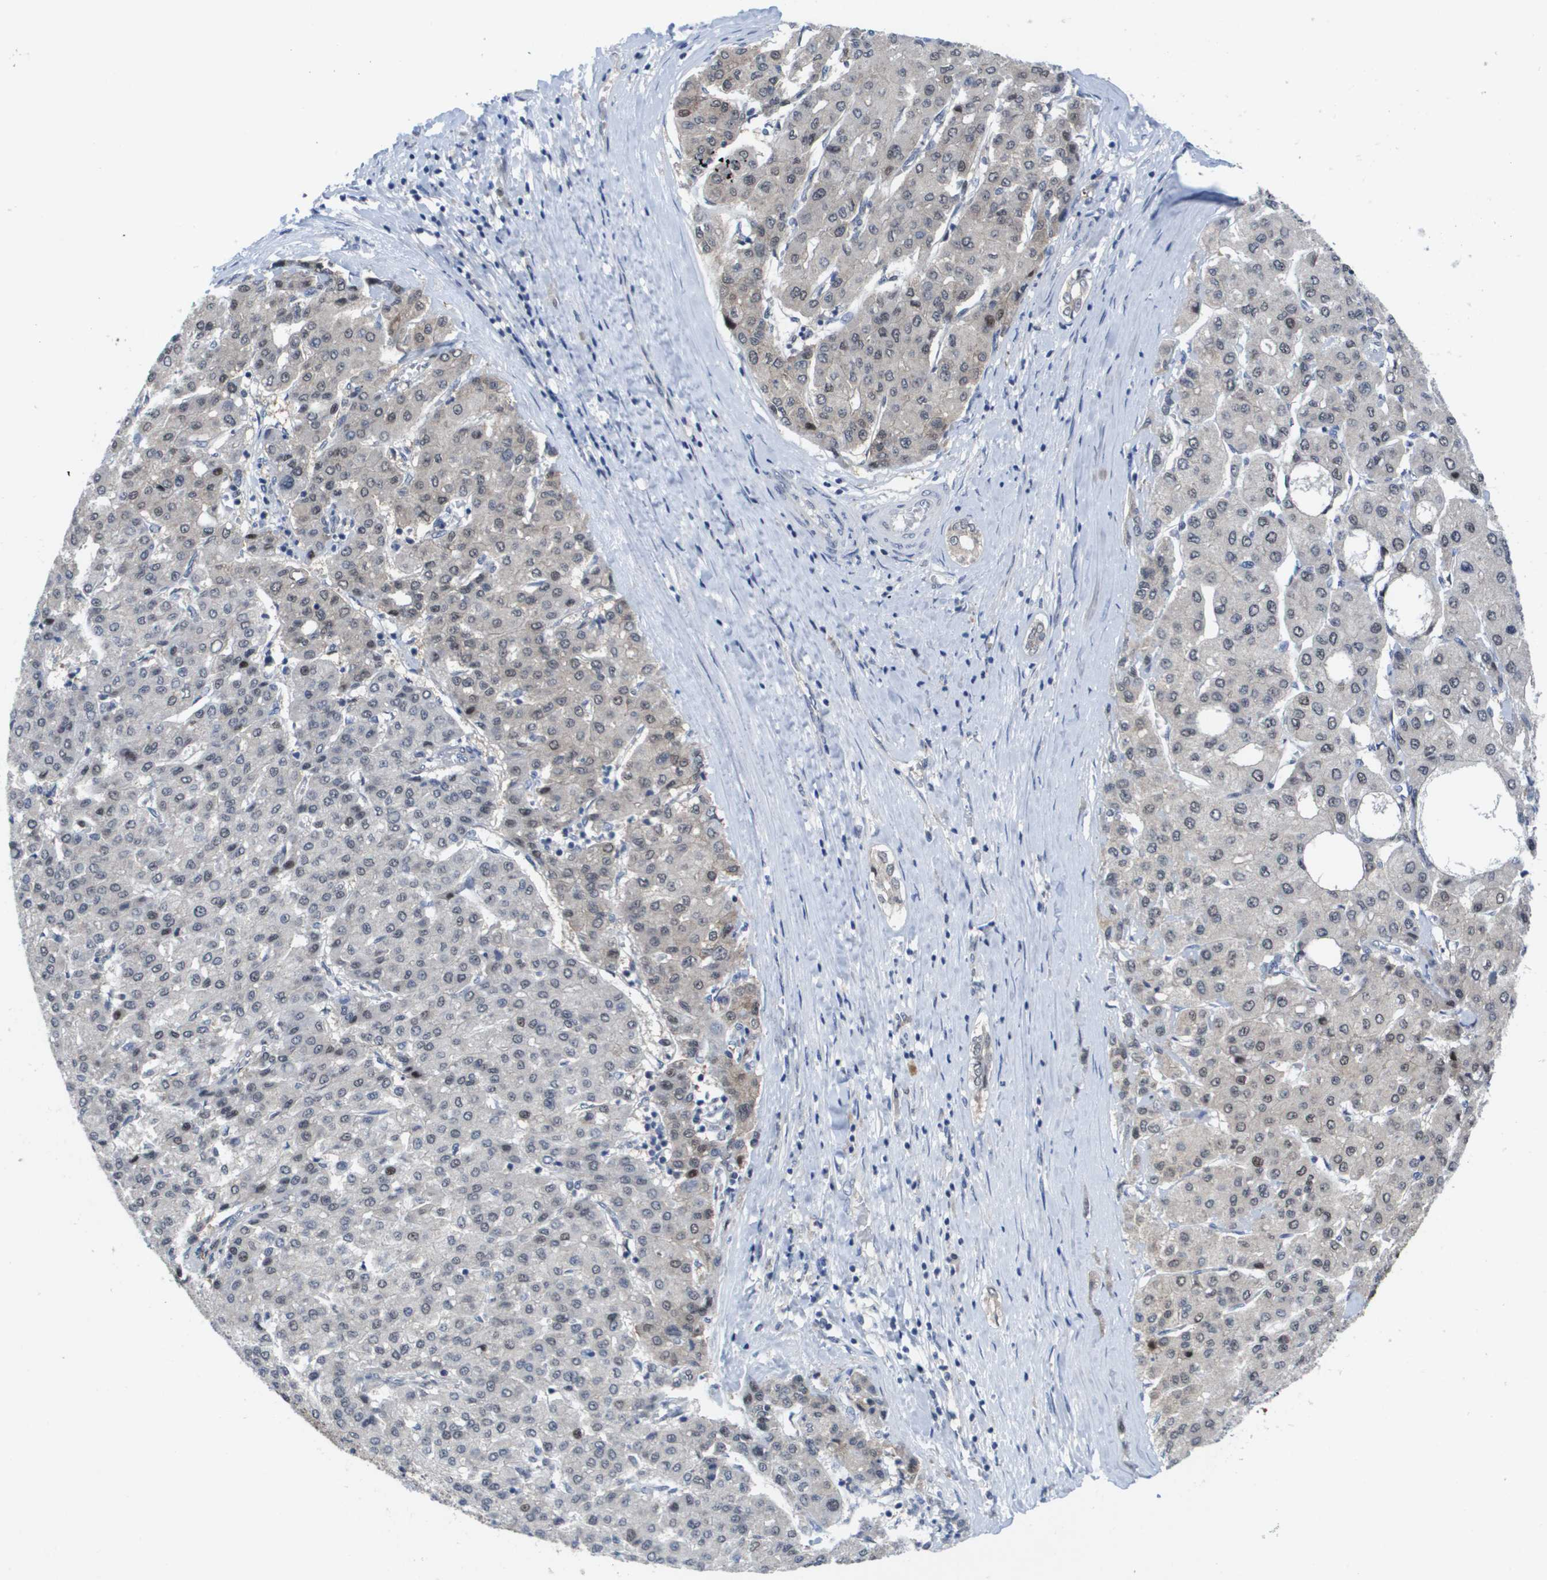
{"staining": {"intensity": "negative", "quantity": "none", "location": "none"}, "tissue": "liver cancer", "cell_type": "Tumor cells", "image_type": "cancer", "snomed": [{"axis": "morphology", "description": "Carcinoma, Hepatocellular, NOS"}, {"axis": "topography", "description": "Liver"}], "caption": "IHC of liver cancer displays no expression in tumor cells.", "gene": "FKBP4", "patient": {"sex": "male", "age": 65}}